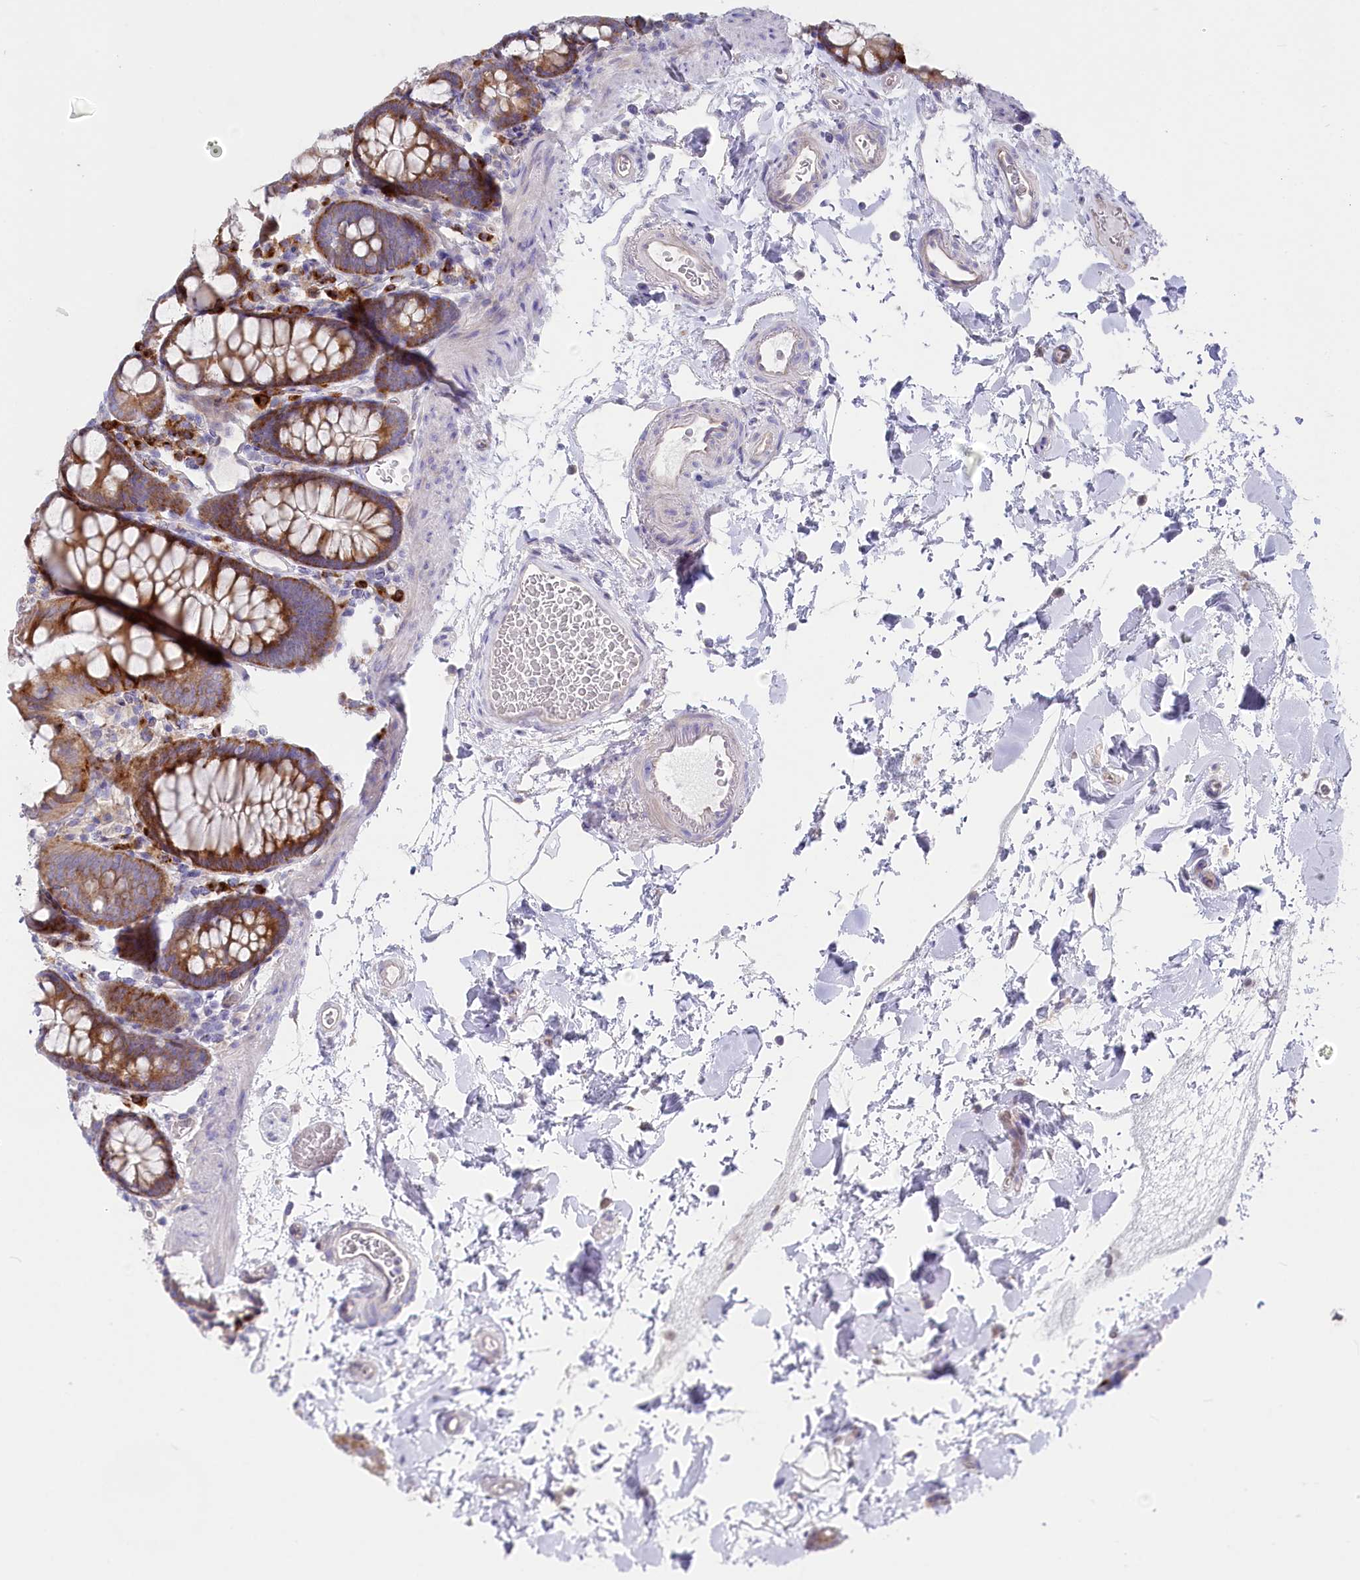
{"staining": {"intensity": "negative", "quantity": "none", "location": "none"}, "tissue": "colon", "cell_type": "Endothelial cells", "image_type": "normal", "snomed": [{"axis": "morphology", "description": "Normal tissue, NOS"}, {"axis": "topography", "description": "Colon"}], "caption": "This is an IHC micrograph of normal human colon. There is no positivity in endothelial cells.", "gene": "POGLUT1", "patient": {"sex": "male", "age": 75}}